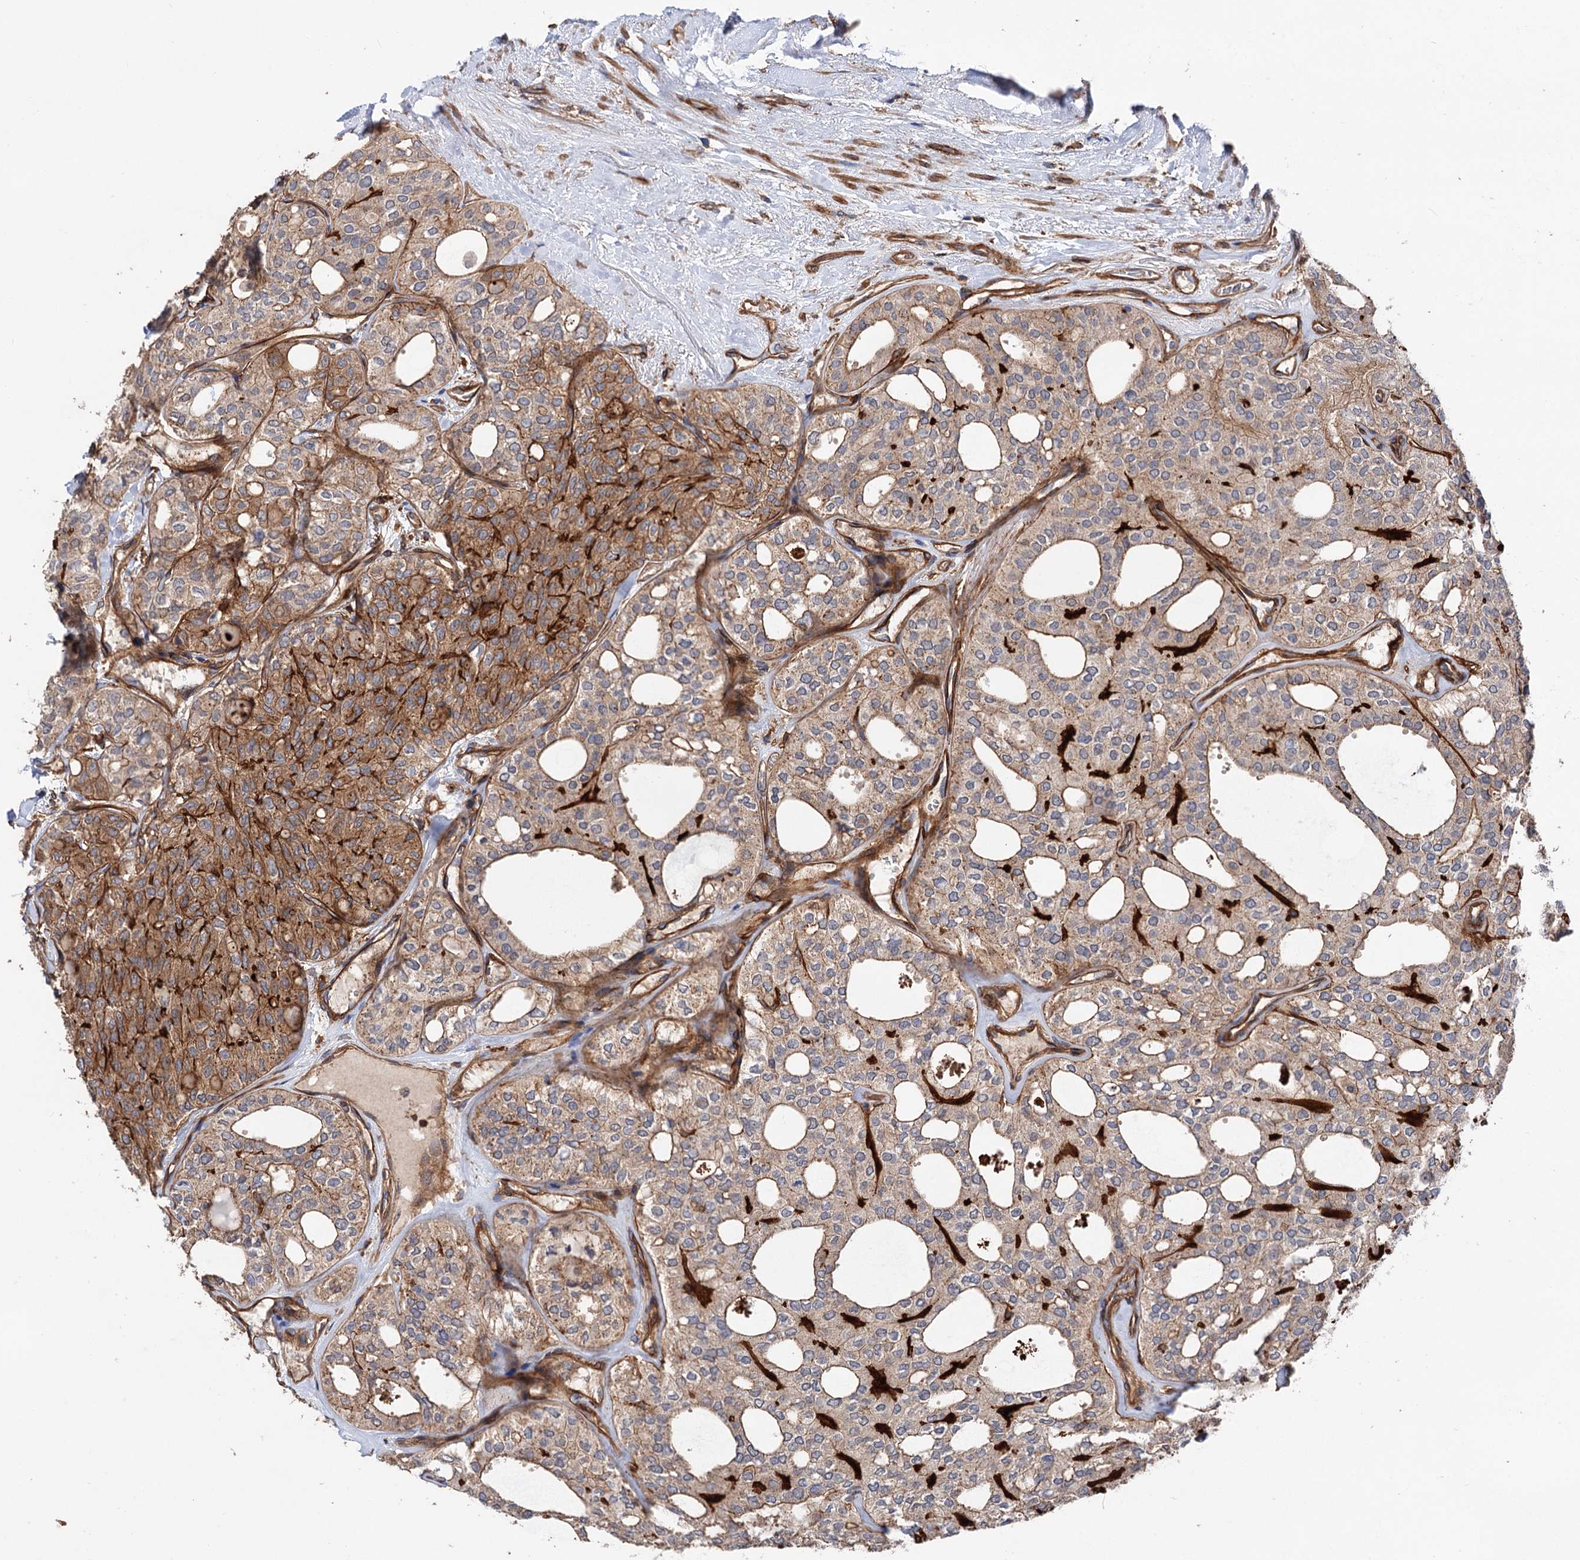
{"staining": {"intensity": "moderate", "quantity": "<25%", "location": "cytoplasmic/membranous"}, "tissue": "thyroid cancer", "cell_type": "Tumor cells", "image_type": "cancer", "snomed": [{"axis": "morphology", "description": "Follicular adenoma carcinoma, NOS"}, {"axis": "topography", "description": "Thyroid gland"}], "caption": "There is low levels of moderate cytoplasmic/membranous expression in tumor cells of follicular adenoma carcinoma (thyroid), as demonstrated by immunohistochemical staining (brown color).", "gene": "CSAD", "patient": {"sex": "male", "age": 75}}